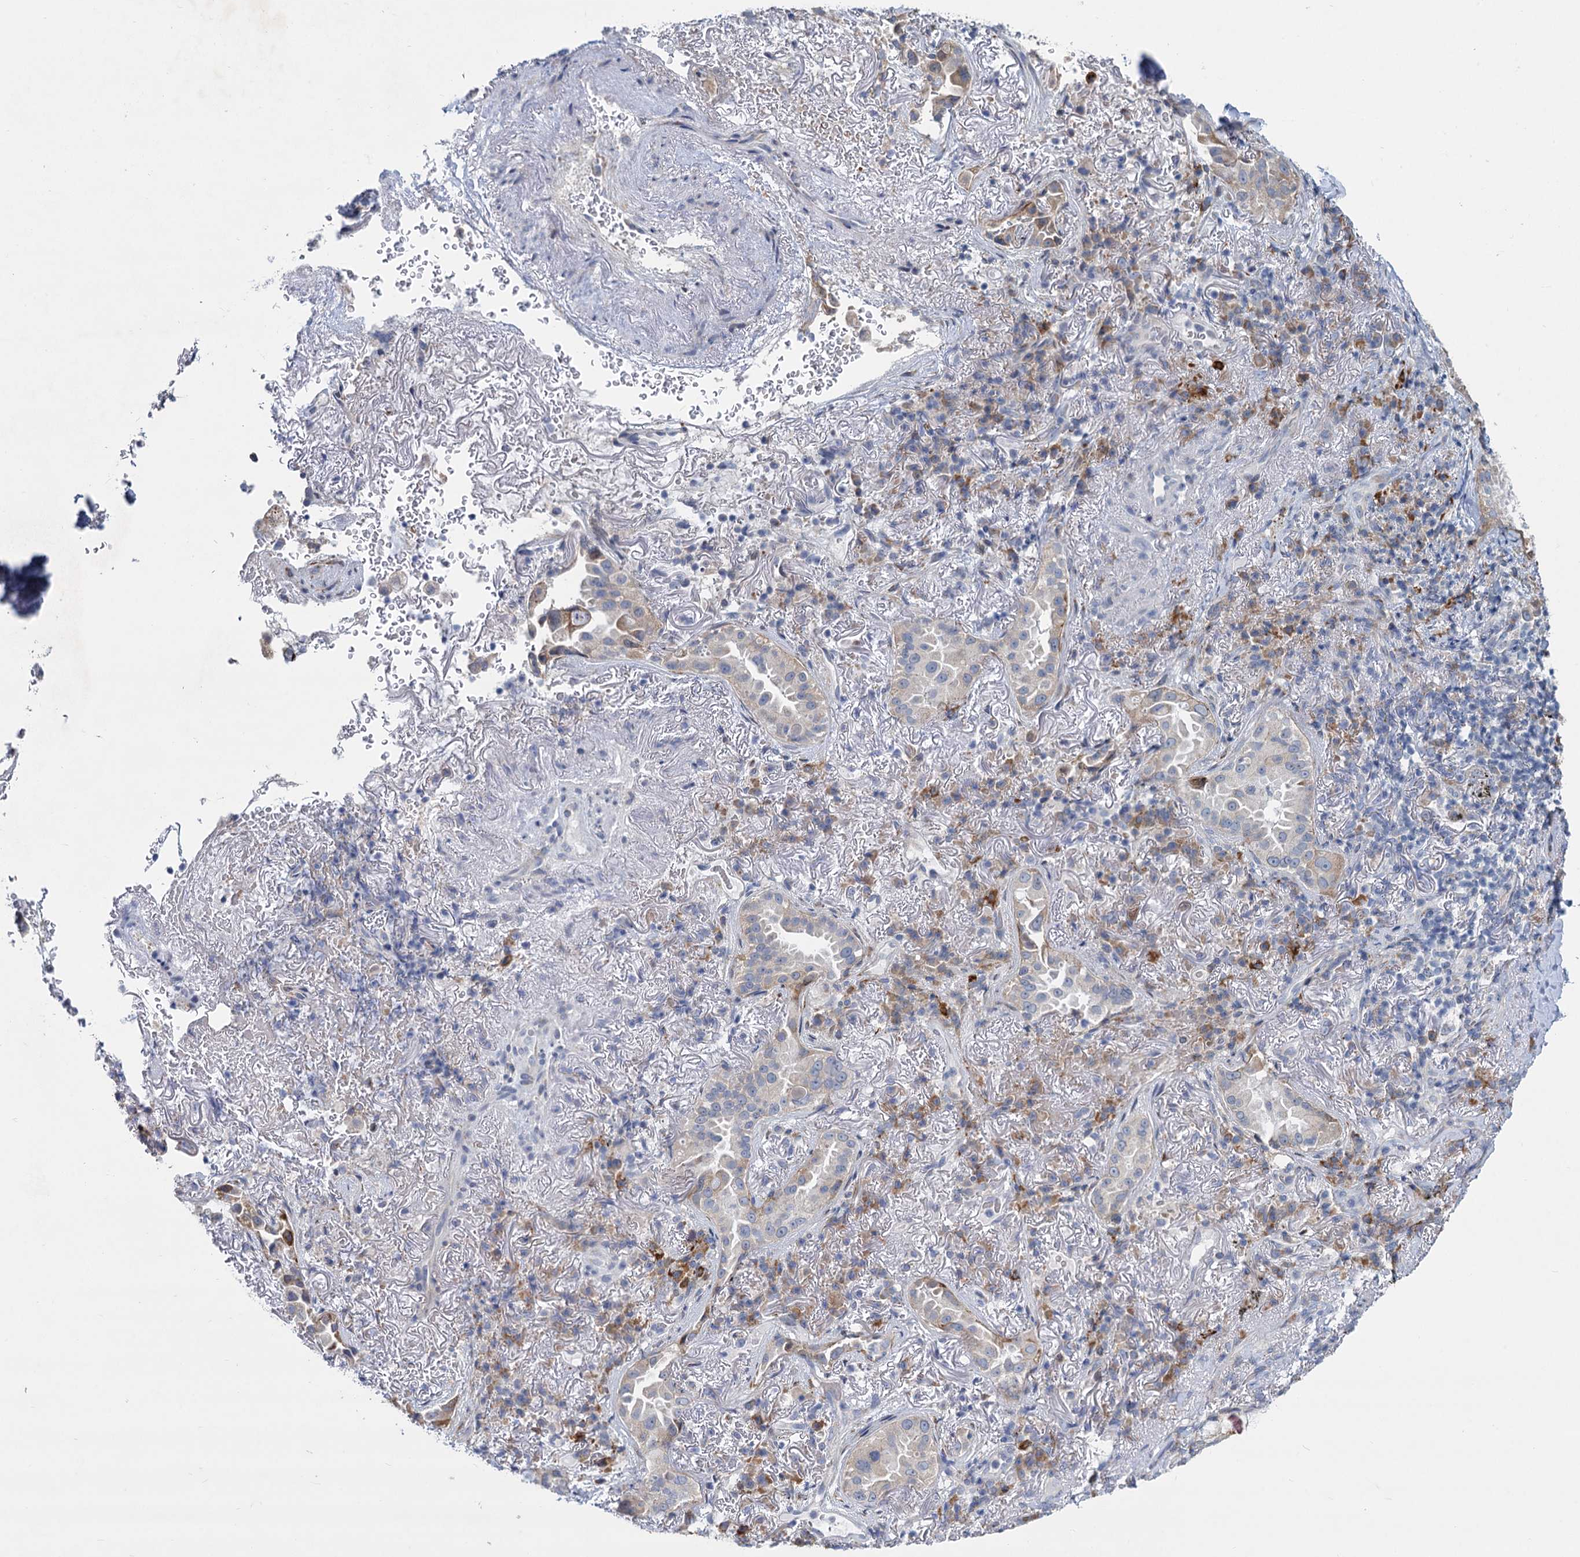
{"staining": {"intensity": "negative", "quantity": "none", "location": "none"}, "tissue": "lung cancer", "cell_type": "Tumor cells", "image_type": "cancer", "snomed": [{"axis": "morphology", "description": "Adenocarcinoma, NOS"}, {"axis": "topography", "description": "Lung"}], "caption": "Lung adenocarcinoma was stained to show a protein in brown. There is no significant expression in tumor cells. (Brightfield microscopy of DAB IHC at high magnification).", "gene": "PRSS35", "patient": {"sex": "female", "age": 69}}